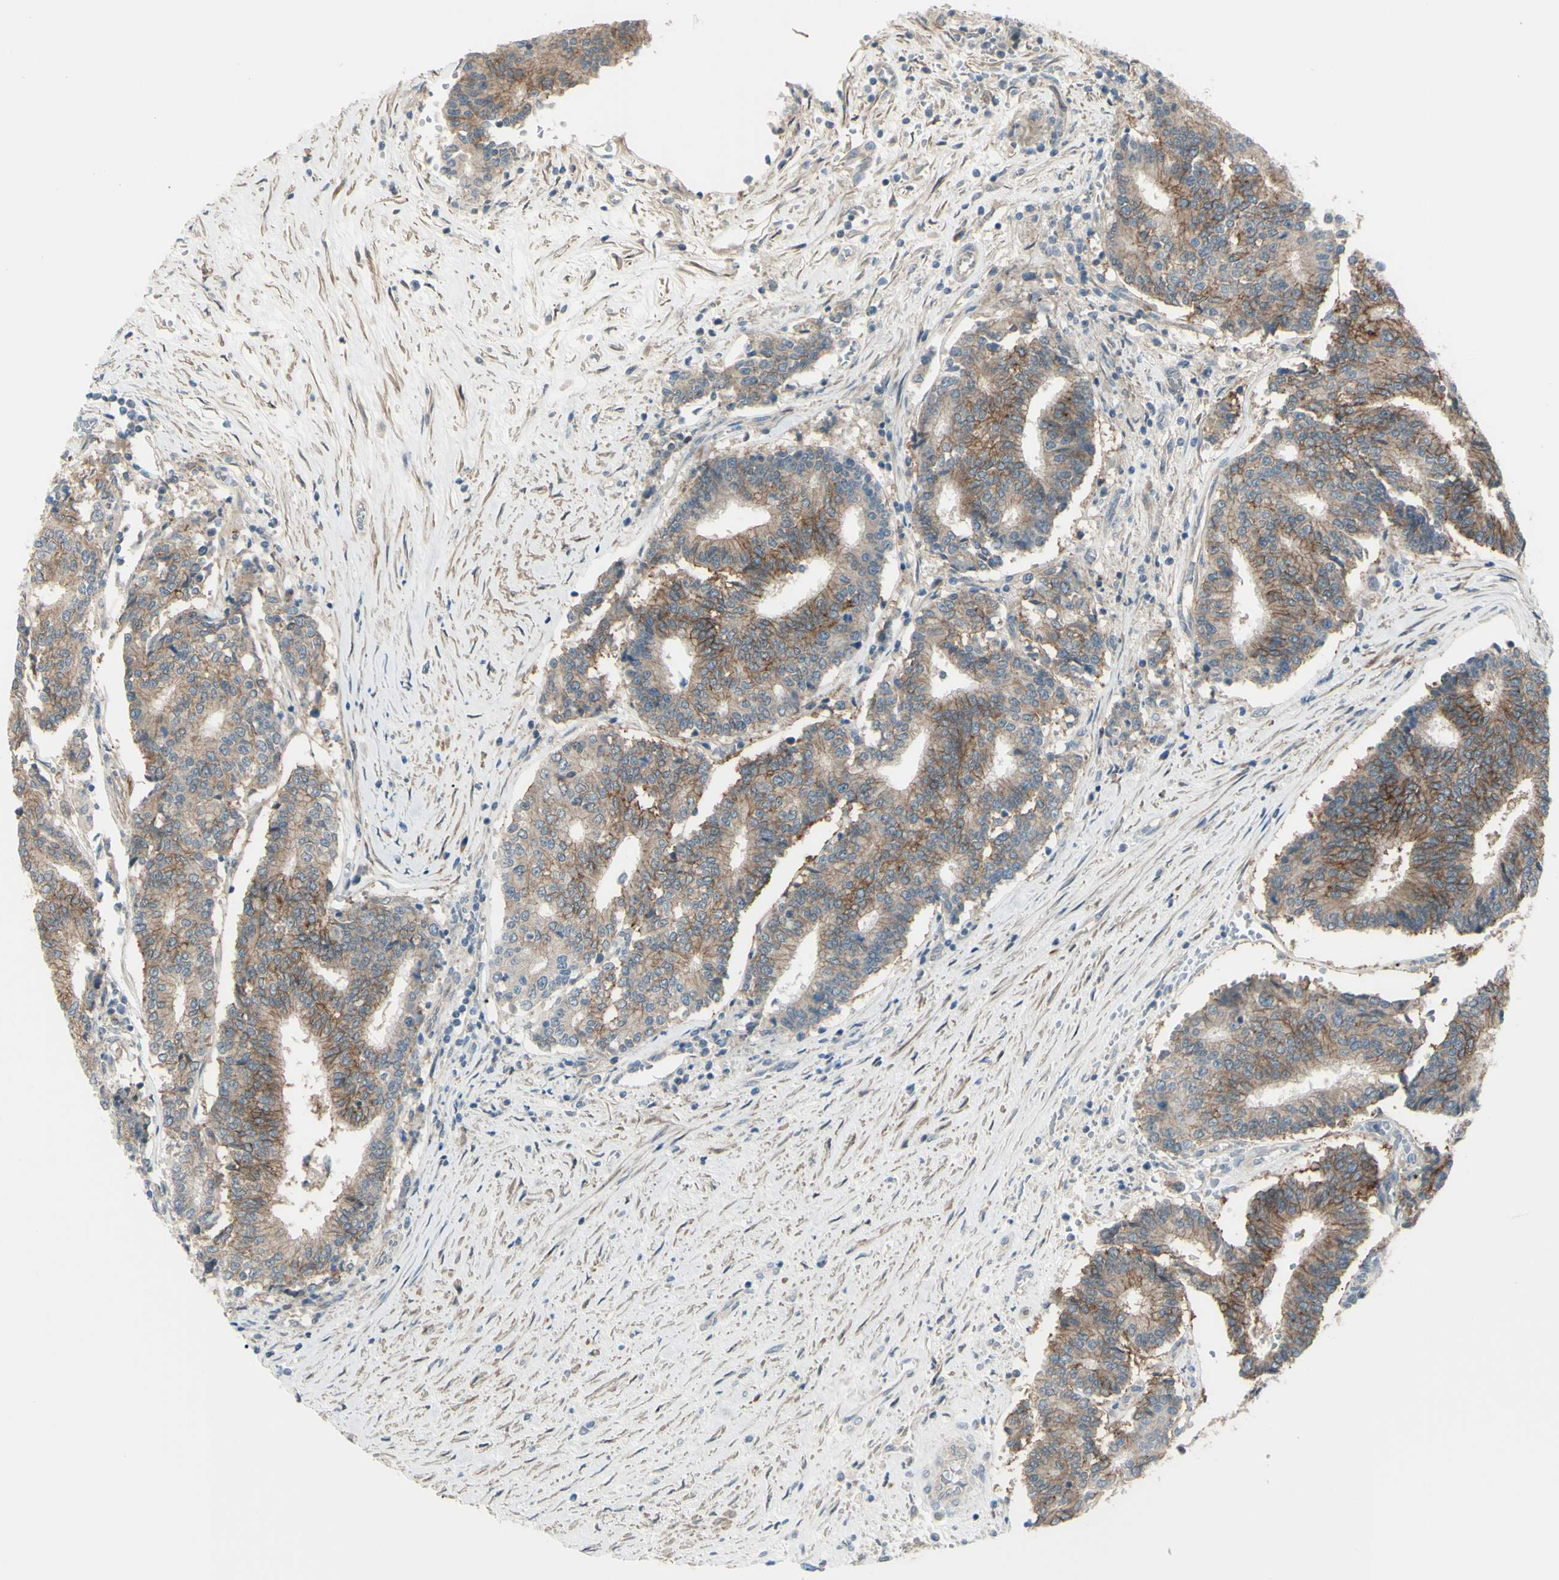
{"staining": {"intensity": "strong", "quantity": ">75%", "location": "cytoplasmic/membranous"}, "tissue": "prostate cancer", "cell_type": "Tumor cells", "image_type": "cancer", "snomed": [{"axis": "morphology", "description": "Normal tissue, NOS"}, {"axis": "morphology", "description": "Adenocarcinoma, High grade"}, {"axis": "topography", "description": "Prostate"}, {"axis": "topography", "description": "Seminal veicle"}], "caption": "This image exhibits prostate cancer stained with IHC to label a protein in brown. The cytoplasmic/membranous of tumor cells show strong positivity for the protein. Nuclei are counter-stained blue.", "gene": "LRRK1", "patient": {"sex": "male", "age": 55}}